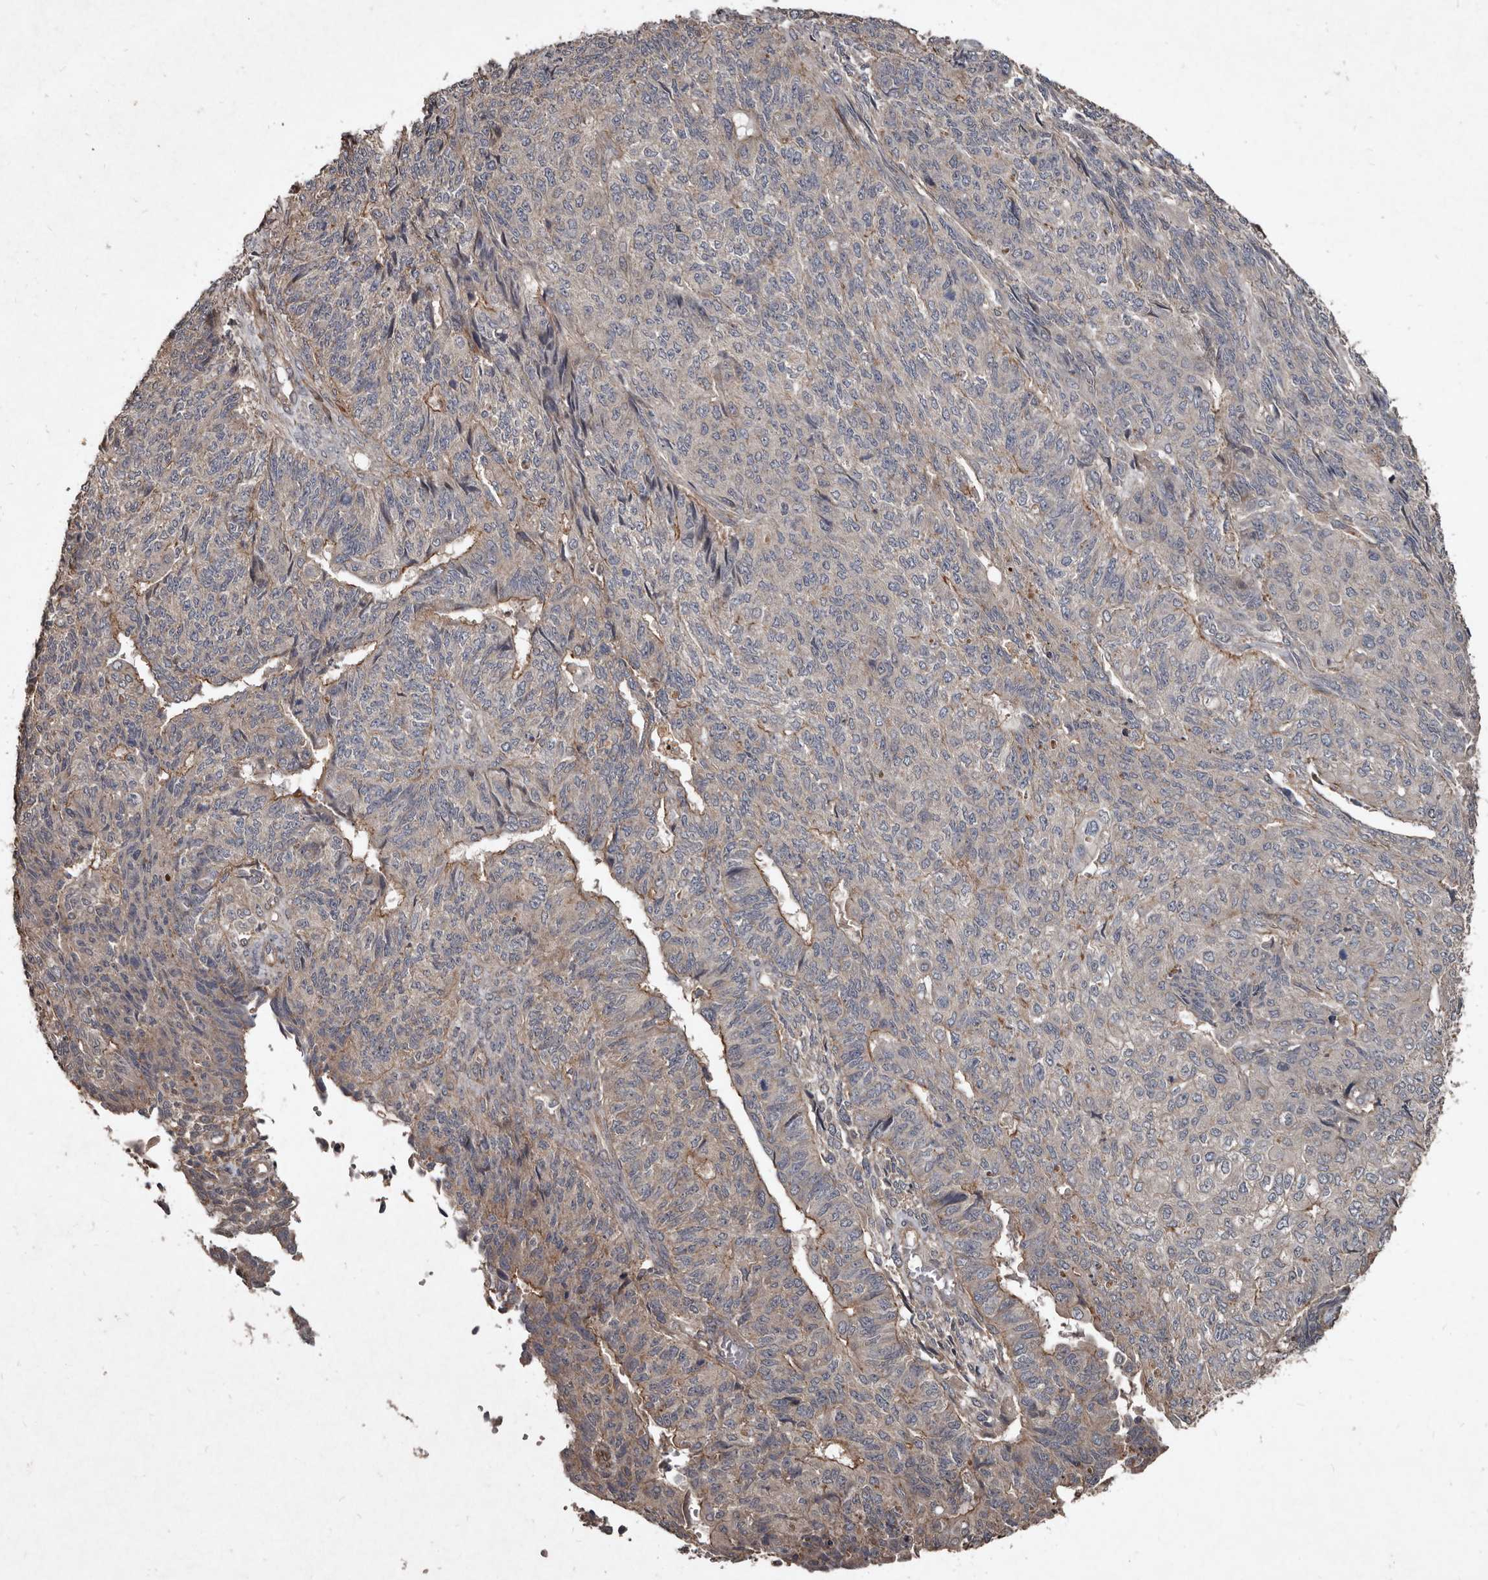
{"staining": {"intensity": "negative", "quantity": "none", "location": "none"}, "tissue": "endometrial cancer", "cell_type": "Tumor cells", "image_type": "cancer", "snomed": [{"axis": "morphology", "description": "Adenocarcinoma, NOS"}, {"axis": "topography", "description": "Endometrium"}], "caption": "Human adenocarcinoma (endometrial) stained for a protein using immunohistochemistry displays no staining in tumor cells.", "gene": "GREB1", "patient": {"sex": "female", "age": 32}}